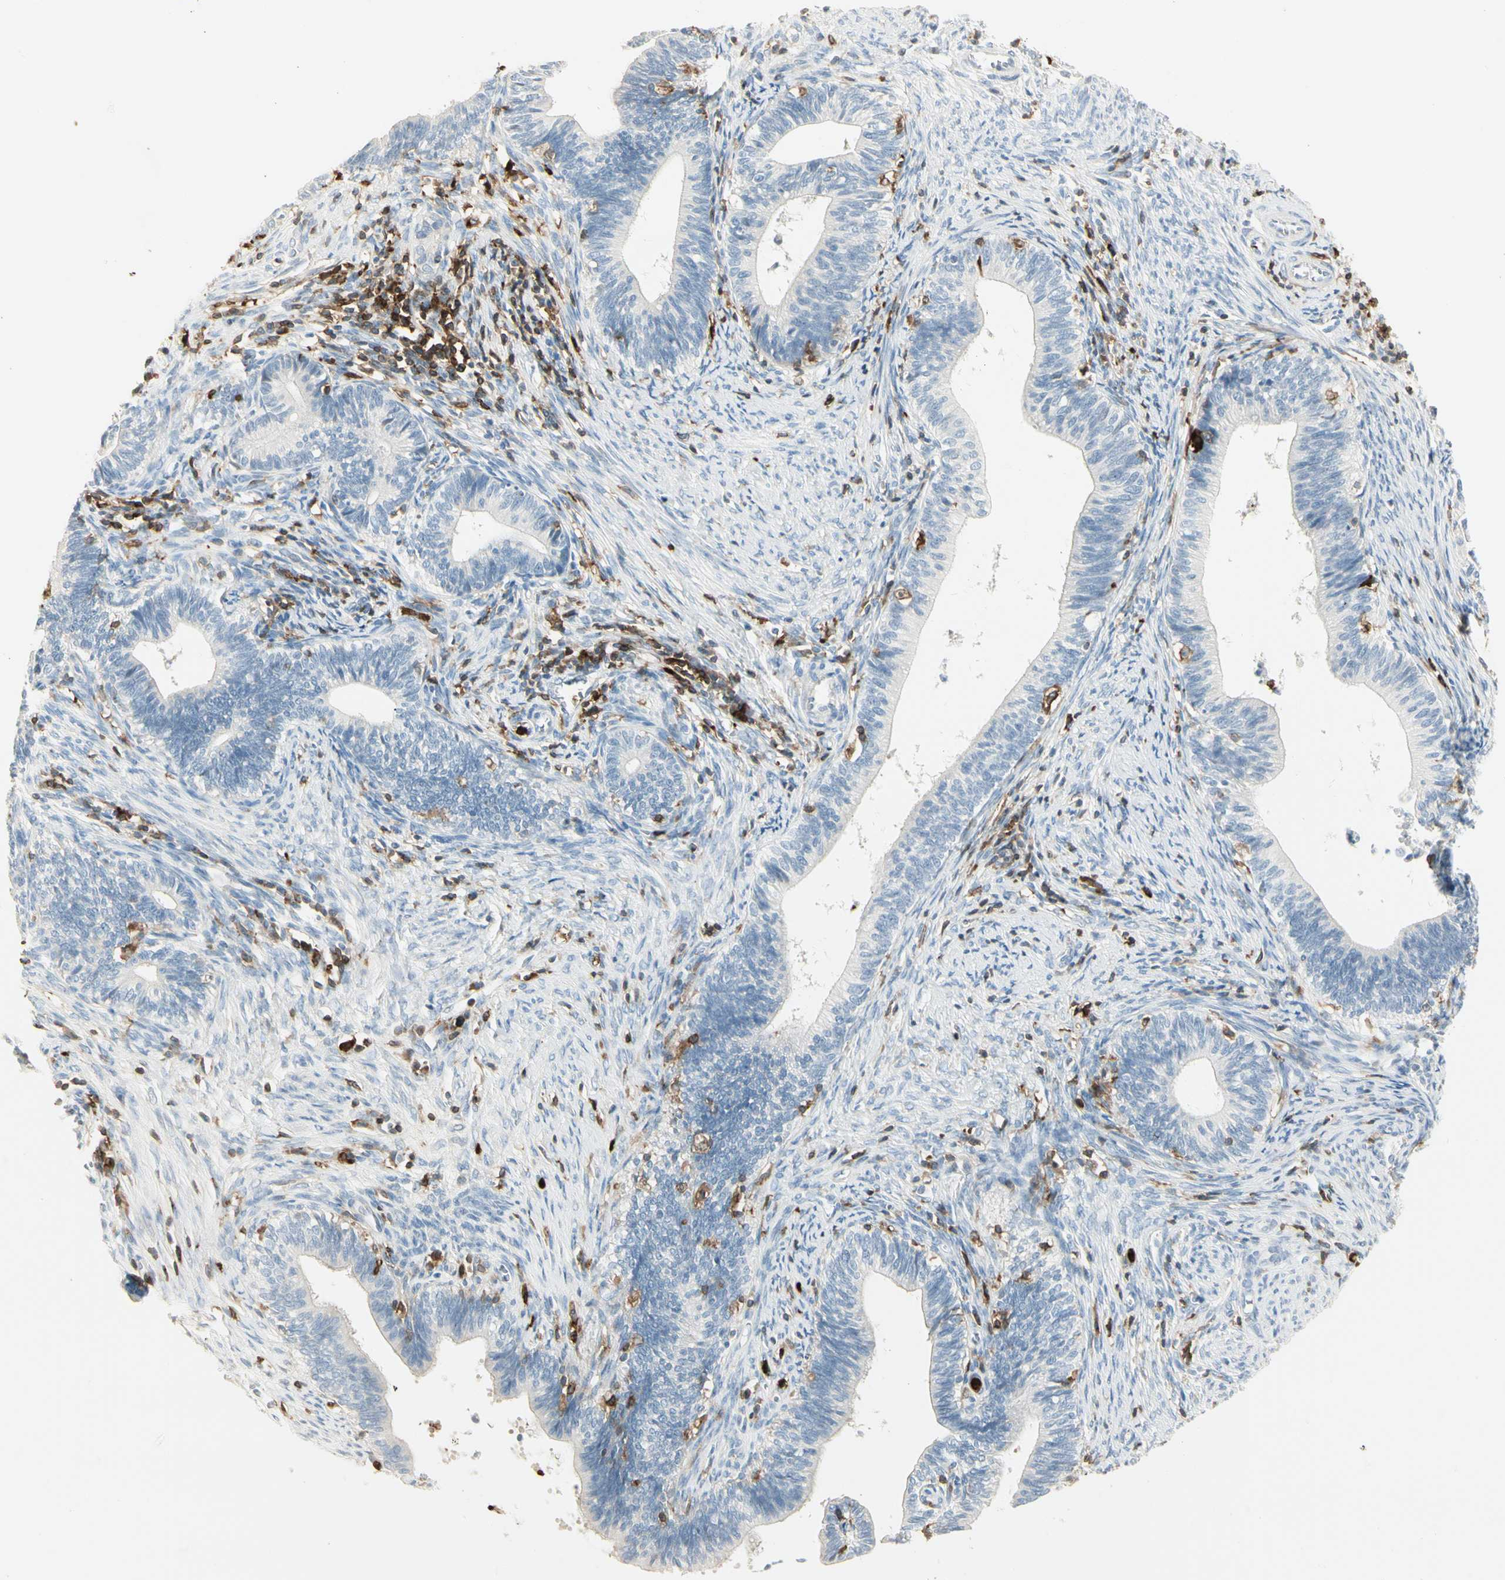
{"staining": {"intensity": "negative", "quantity": "none", "location": "none"}, "tissue": "cervical cancer", "cell_type": "Tumor cells", "image_type": "cancer", "snomed": [{"axis": "morphology", "description": "Adenocarcinoma, NOS"}, {"axis": "topography", "description": "Cervix"}], "caption": "Immunohistochemical staining of human adenocarcinoma (cervical) displays no significant staining in tumor cells.", "gene": "ITGB2", "patient": {"sex": "female", "age": 44}}